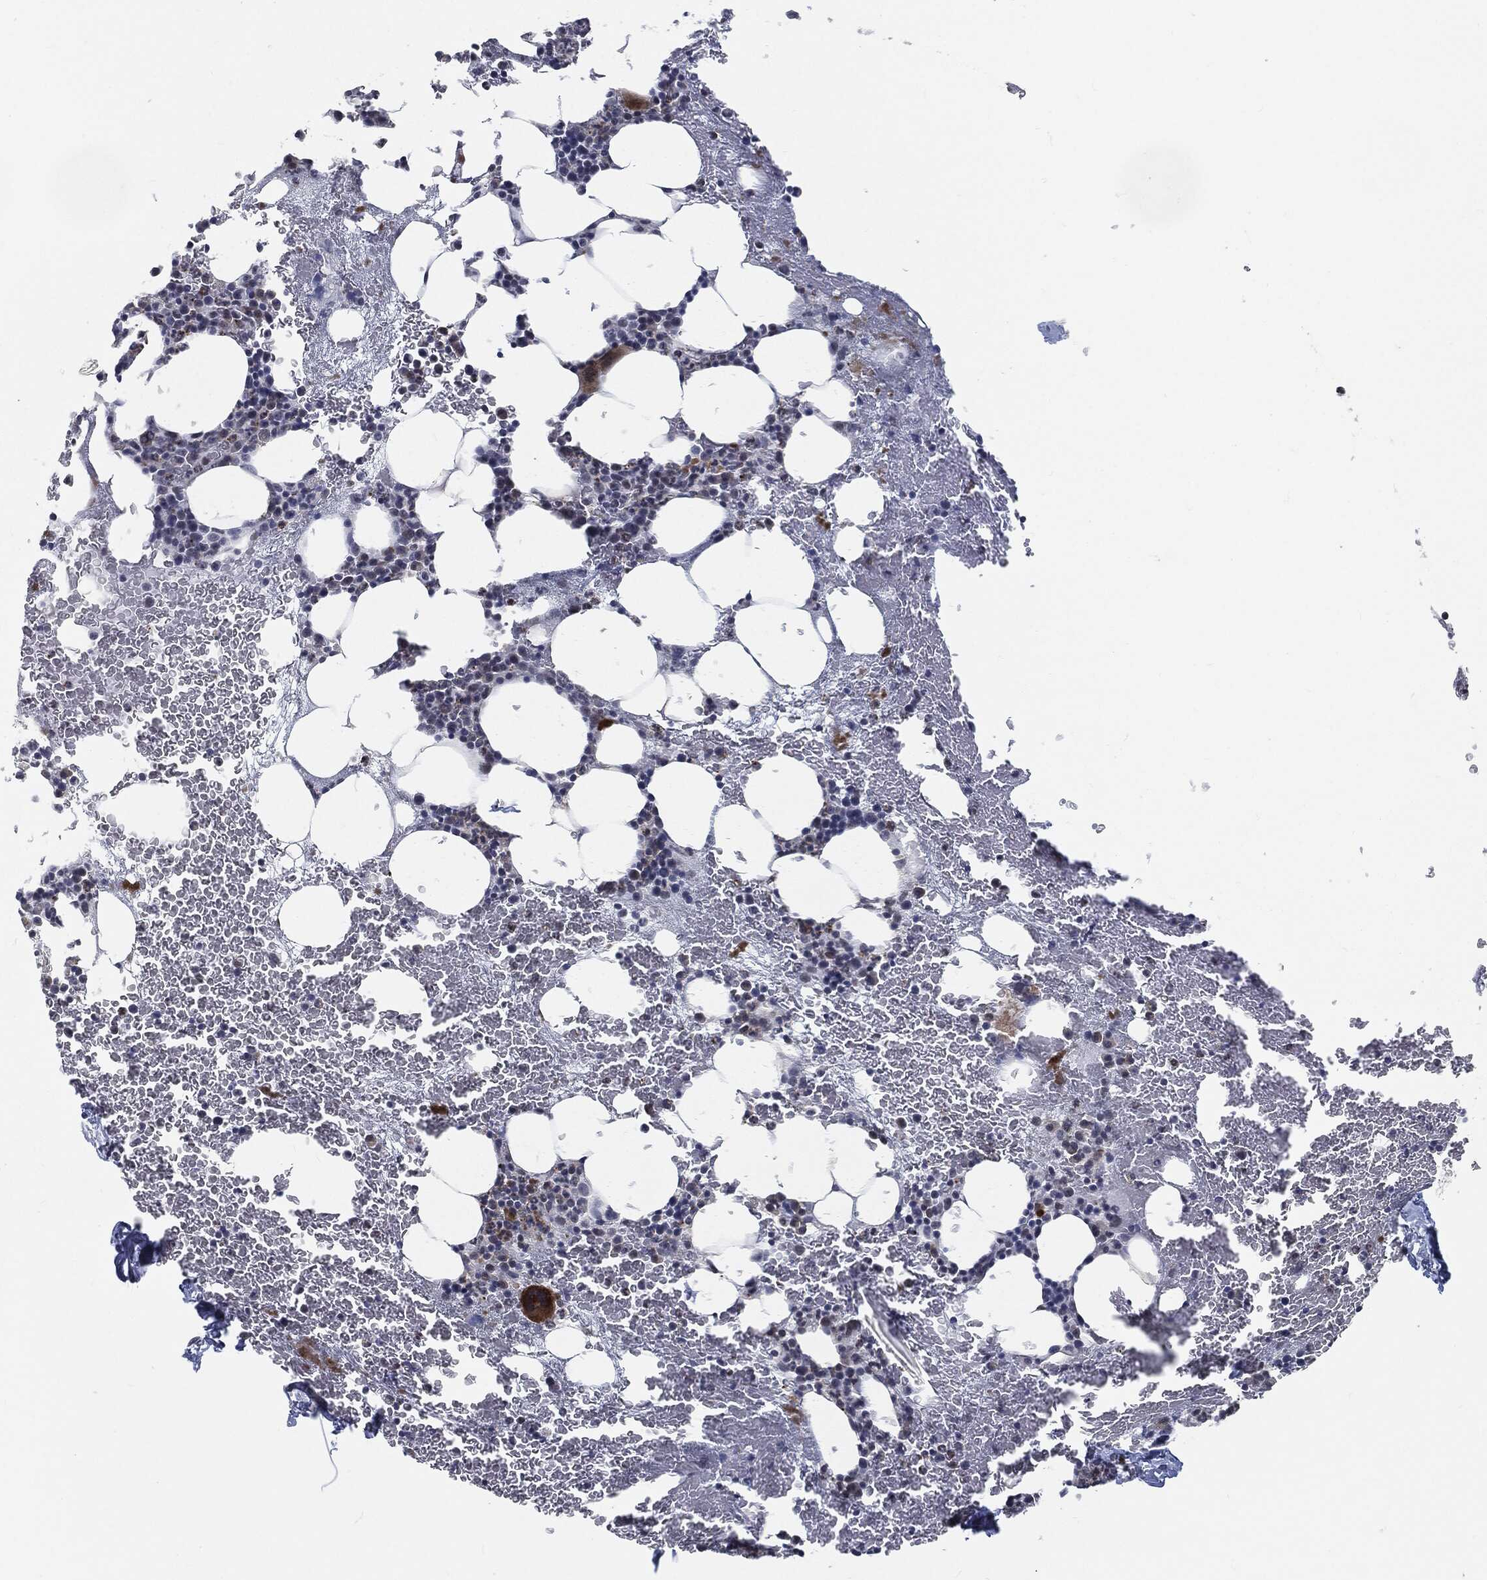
{"staining": {"intensity": "moderate", "quantity": "<25%", "location": "cytoplasmic/membranous"}, "tissue": "bone marrow", "cell_type": "Hematopoietic cells", "image_type": "normal", "snomed": [{"axis": "morphology", "description": "Normal tissue, NOS"}, {"axis": "topography", "description": "Bone marrow"}], "caption": "A brown stain shows moderate cytoplasmic/membranous positivity of a protein in hematopoietic cells of unremarkable bone marrow. The protein of interest is shown in brown color, while the nuclei are stained blue.", "gene": "PROM1", "patient": {"sex": "male", "age": 83}}